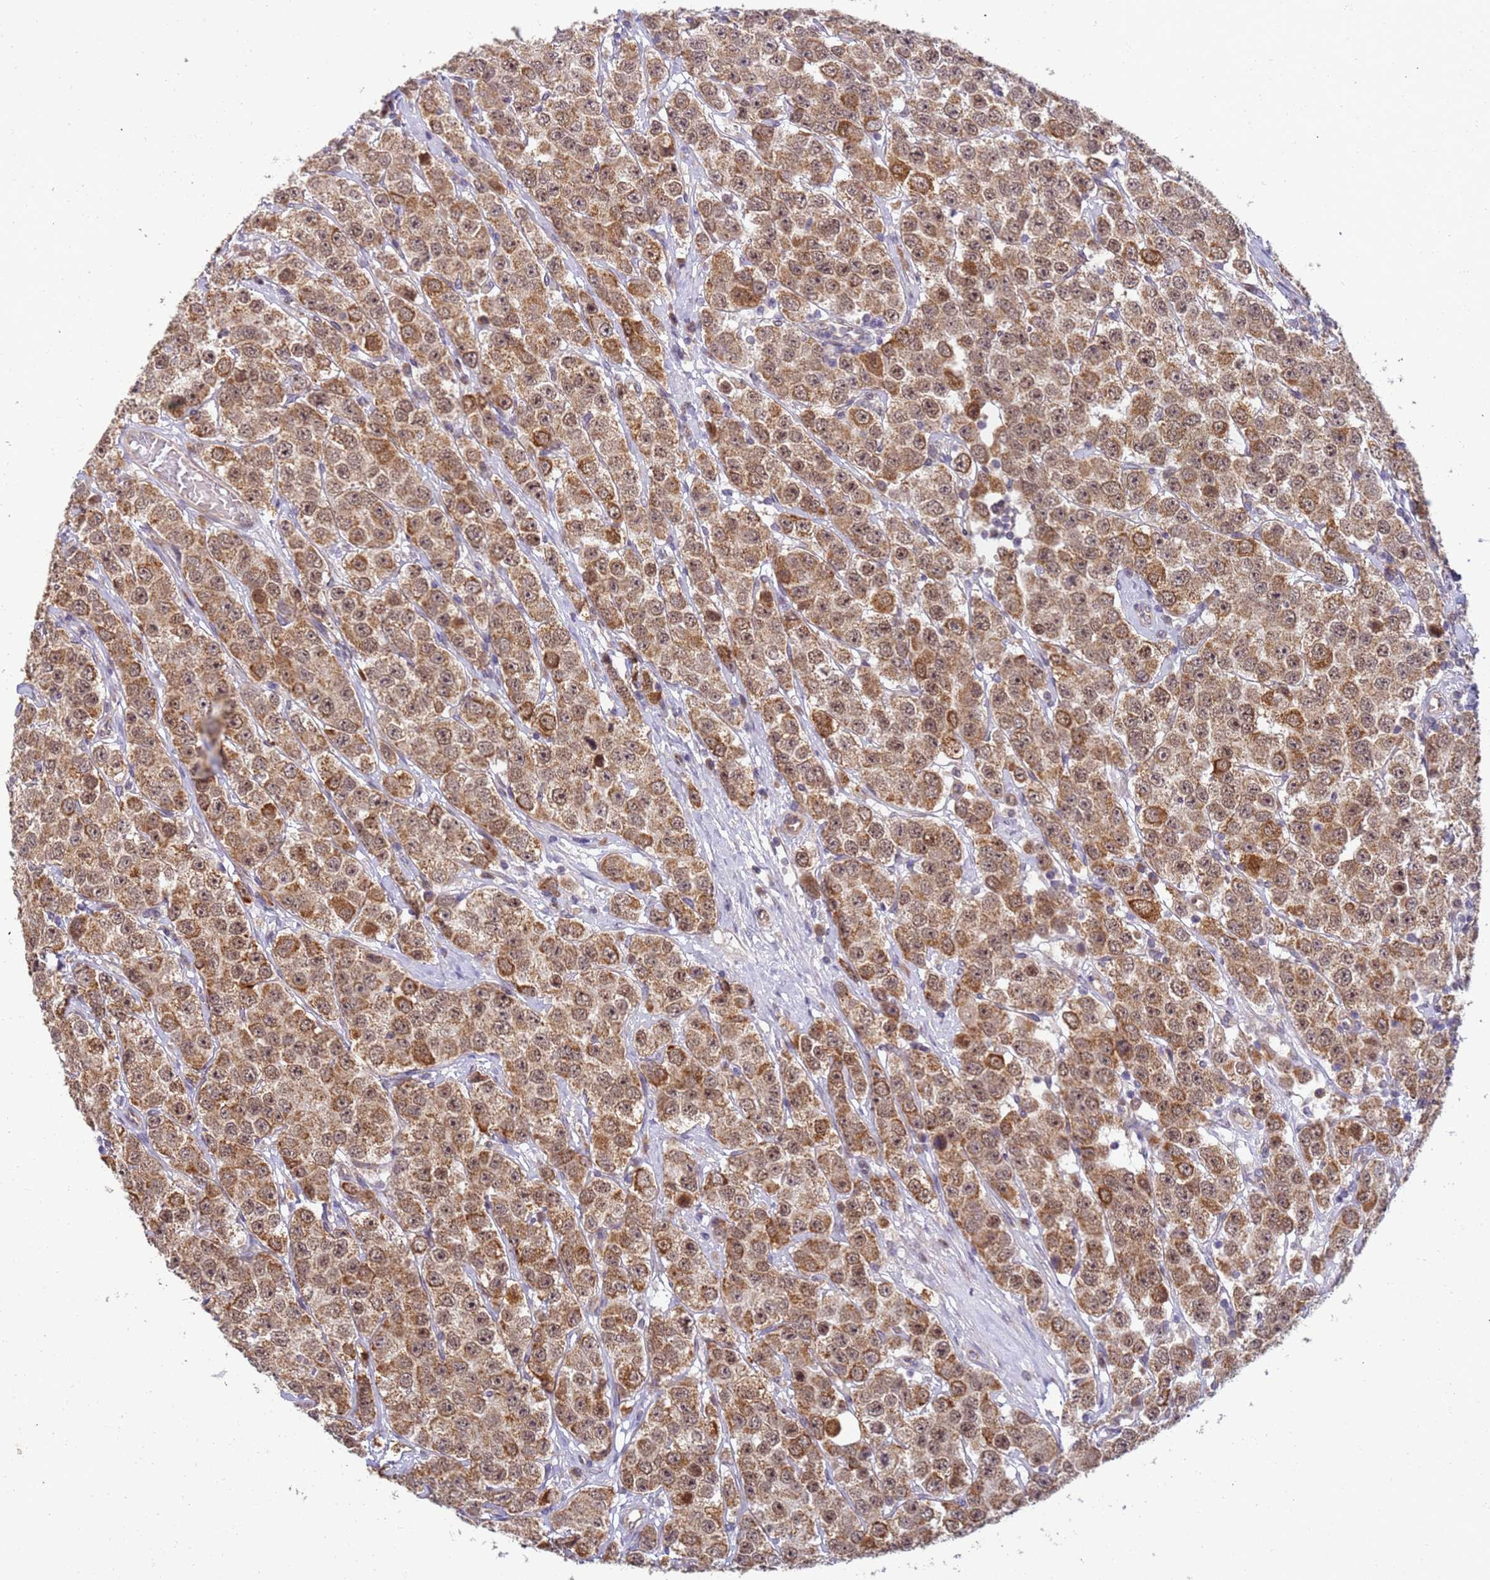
{"staining": {"intensity": "moderate", "quantity": ">75%", "location": "cytoplasmic/membranous,nuclear"}, "tissue": "testis cancer", "cell_type": "Tumor cells", "image_type": "cancer", "snomed": [{"axis": "morphology", "description": "Seminoma, NOS"}, {"axis": "topography", "description": "Testis"}], "caption": "The micrograph shows immunohistochemical staining of seminoma (testis). There is moderate cytoplasmic/membranous and nuclear positivity is identified in about >75% of tumor cells. The staining was performed using DAB to visualize the protein expression in brown, while the nuclei were stained in blue with hematoxylin (Magnification: 20x).", "gene": "RAPGEF3", "patient": {"sex": "male", "age": 28}}